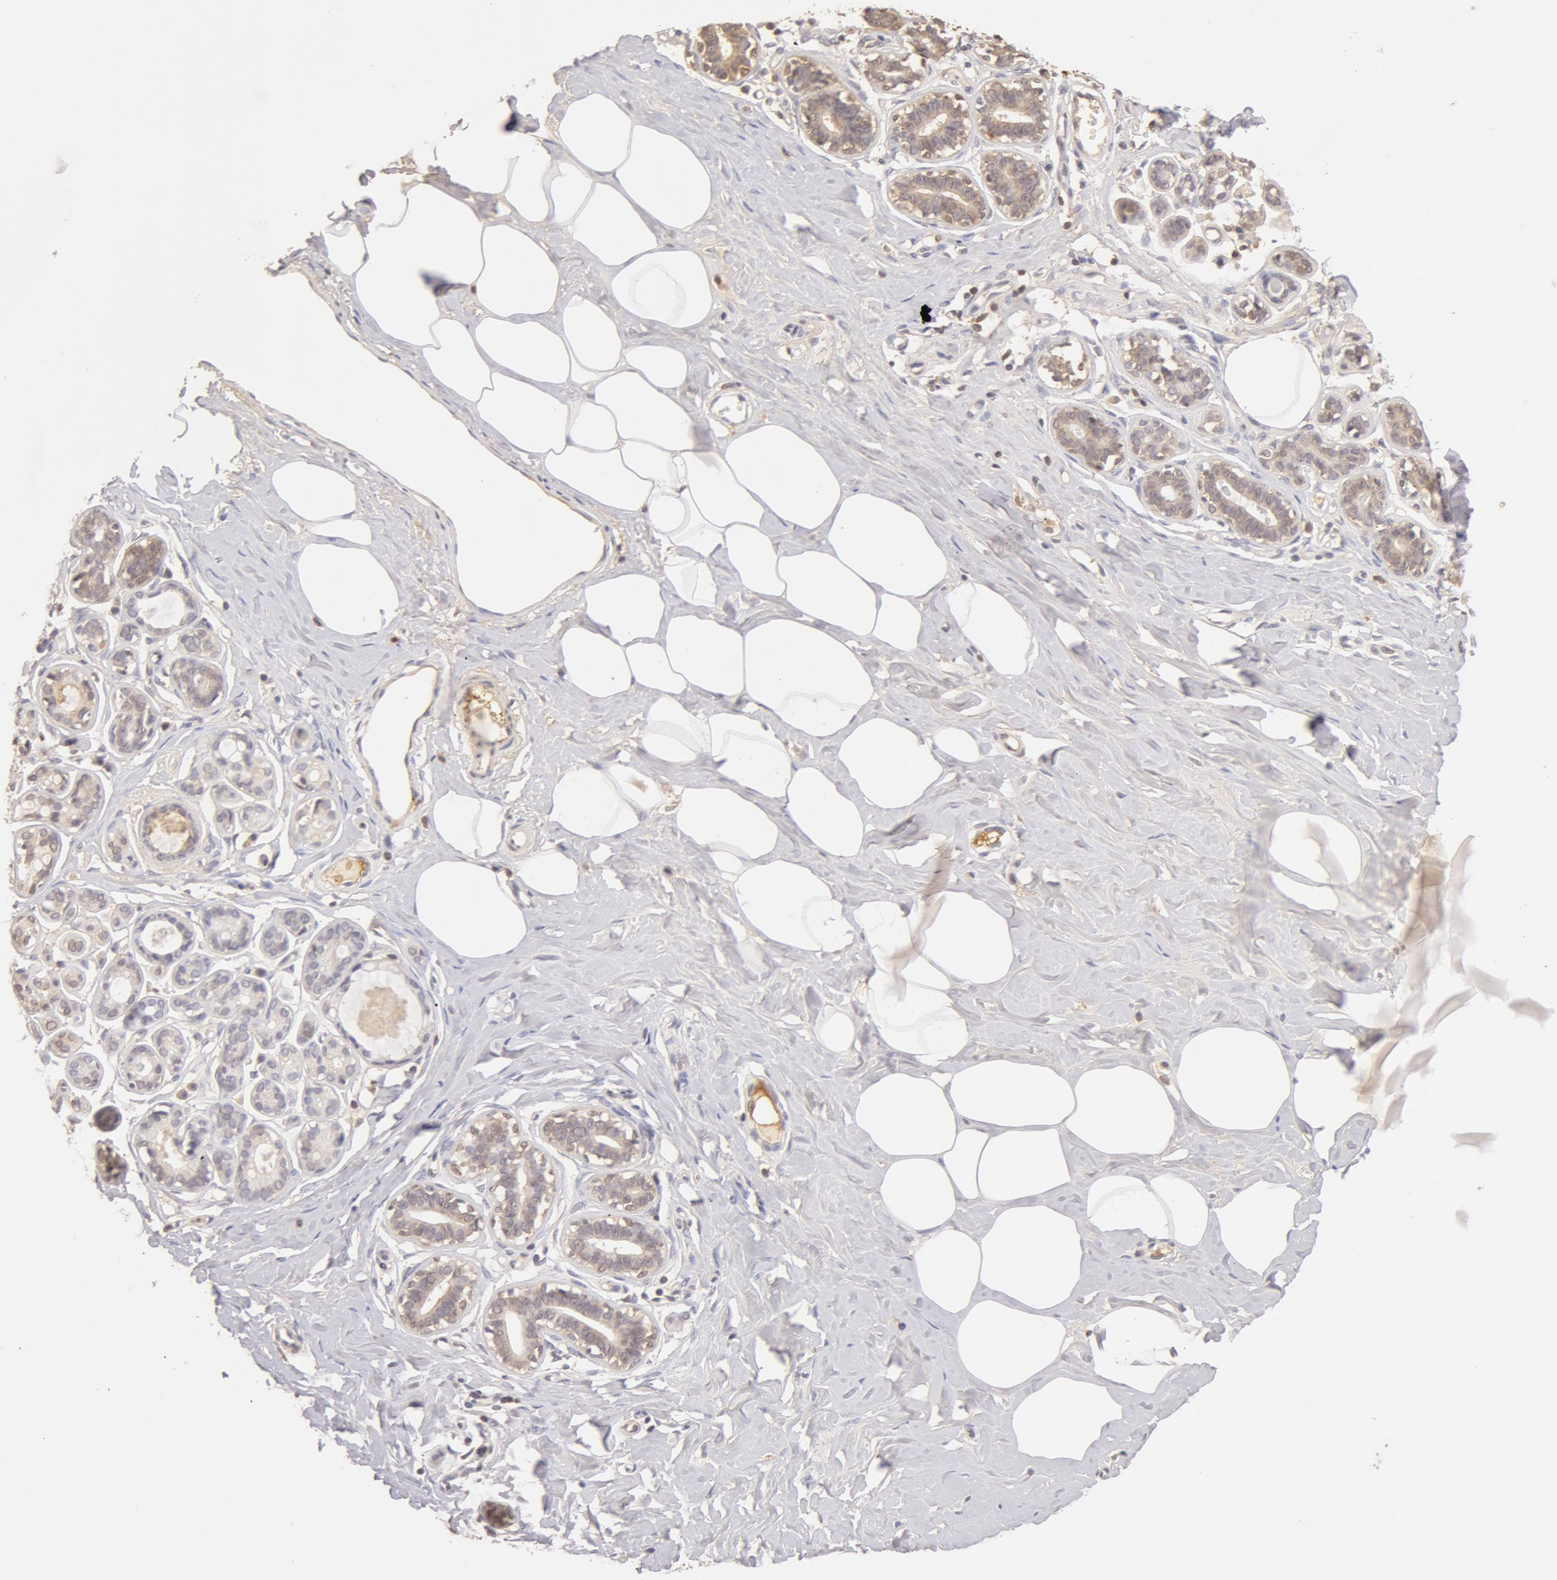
{"staining": {"intensity": "negative", "quantity": "none", "location": "none"}, "tissue": "breast", "cell_type": "Adipocytes", "image_type": "normal", "snomed": [{"axis": "morphology", "description": "Normal tissue, NOS"}, {"axis": "topography", "description": "Breast"}], "caption": "Adipocytes show no significant expression in benign breast. The staining is performed using DAB brown chromogen with nuclei counter-stained in using hematoxylin.", "gene": "AHSG", "patient": {"sex": "female", "age": 45}}